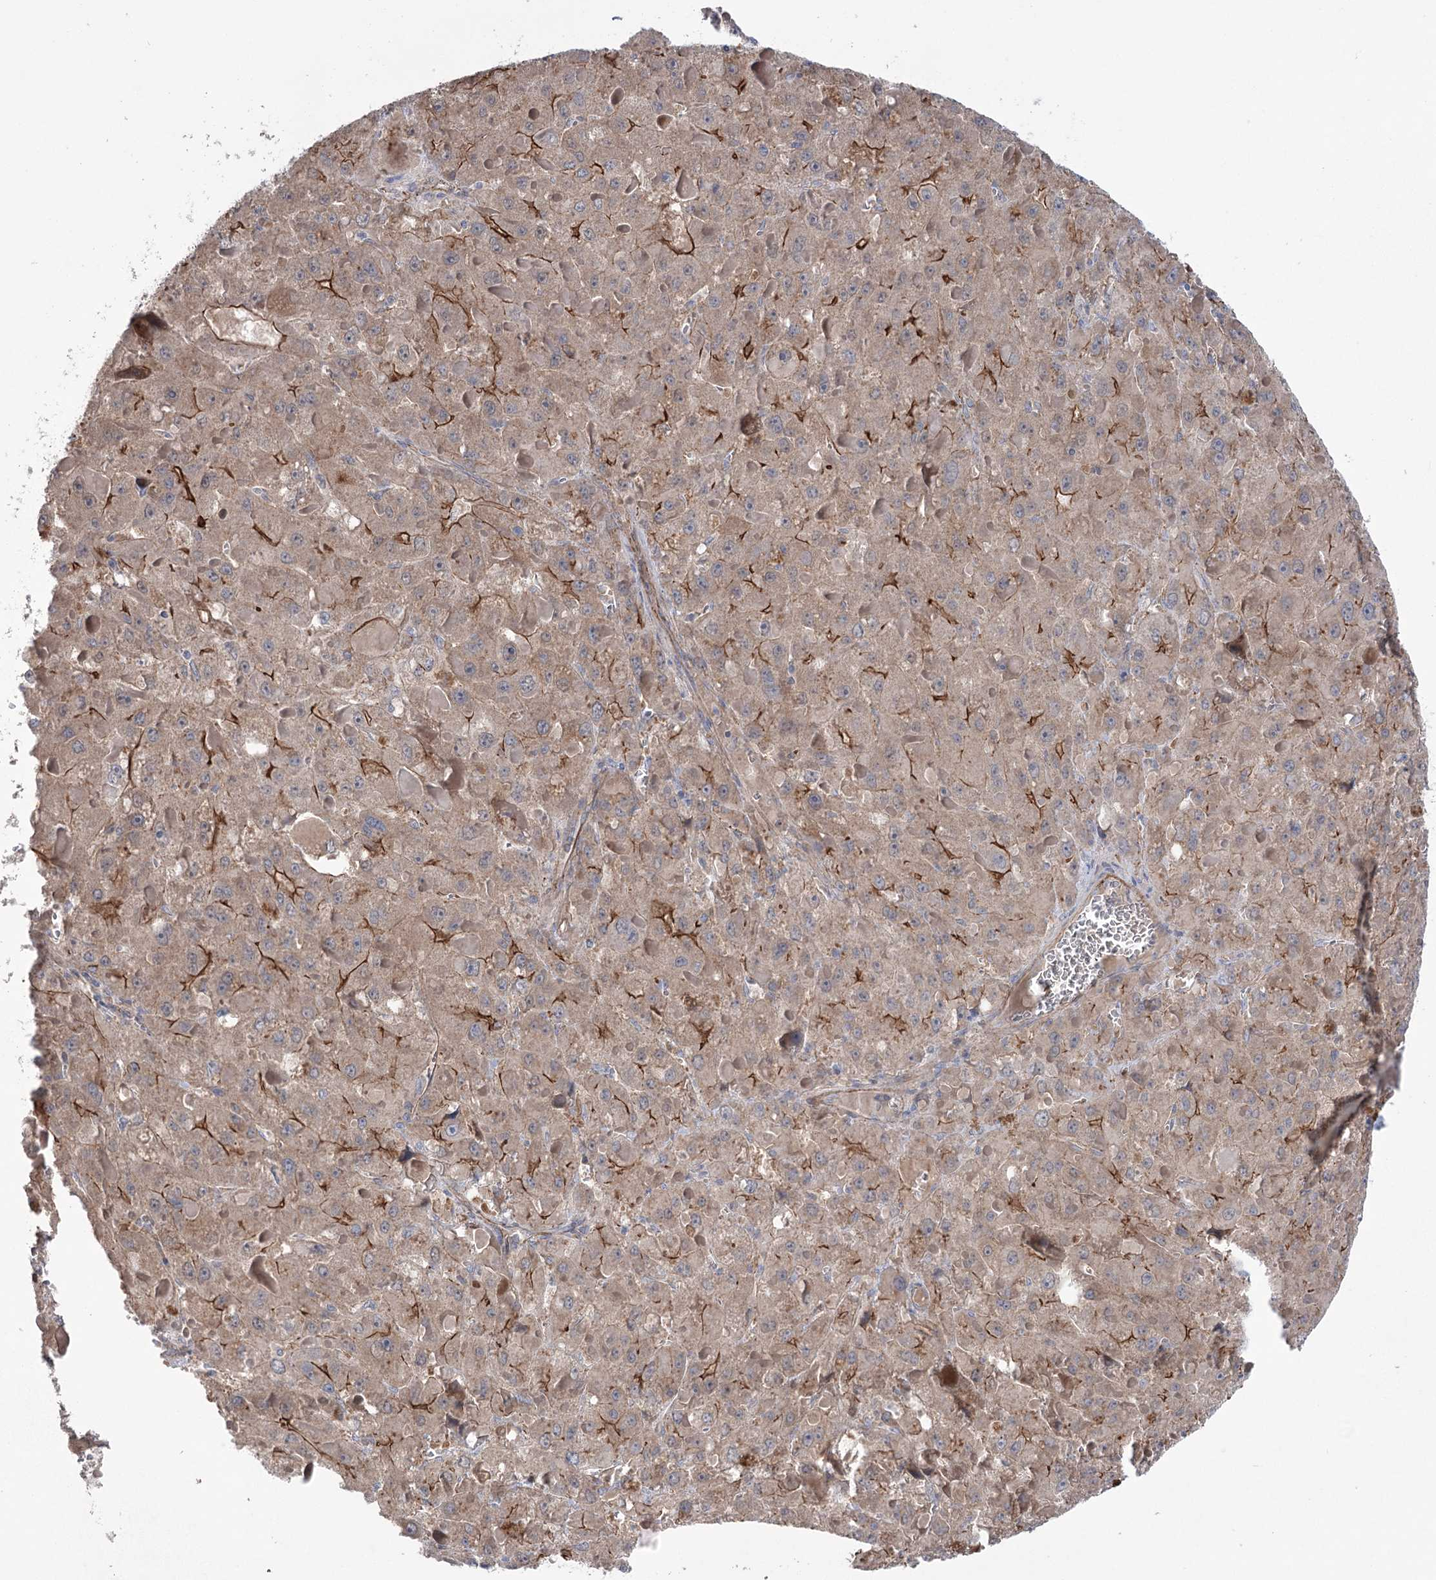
{"staining": {"intensity": "moderate", "quantity": "25%-75%", "location": "cytoplasmic/membranous"}, "tissue": "liver cancer", "cell_type": "Tumor cells", "image_type": "cancer", "snomed": [{"axis": "morphology", "description": "Carcinoma, Hepatocellular, NOS"}, {"axis": "topography", "description": "Liver"}], "caption": "Tumor cells show medium levels of moderate cytoplasmic/membranous expression in approximately 25%-75% of cells in human hepatocellular carcinoma (liver). The staining is performed using DAB brown chromogen to label protein expression. The nuclei are counter-stained blue using hematoxylin.", "gene": "TRIM71", "patient": {"sex": "female", "age": 73}}